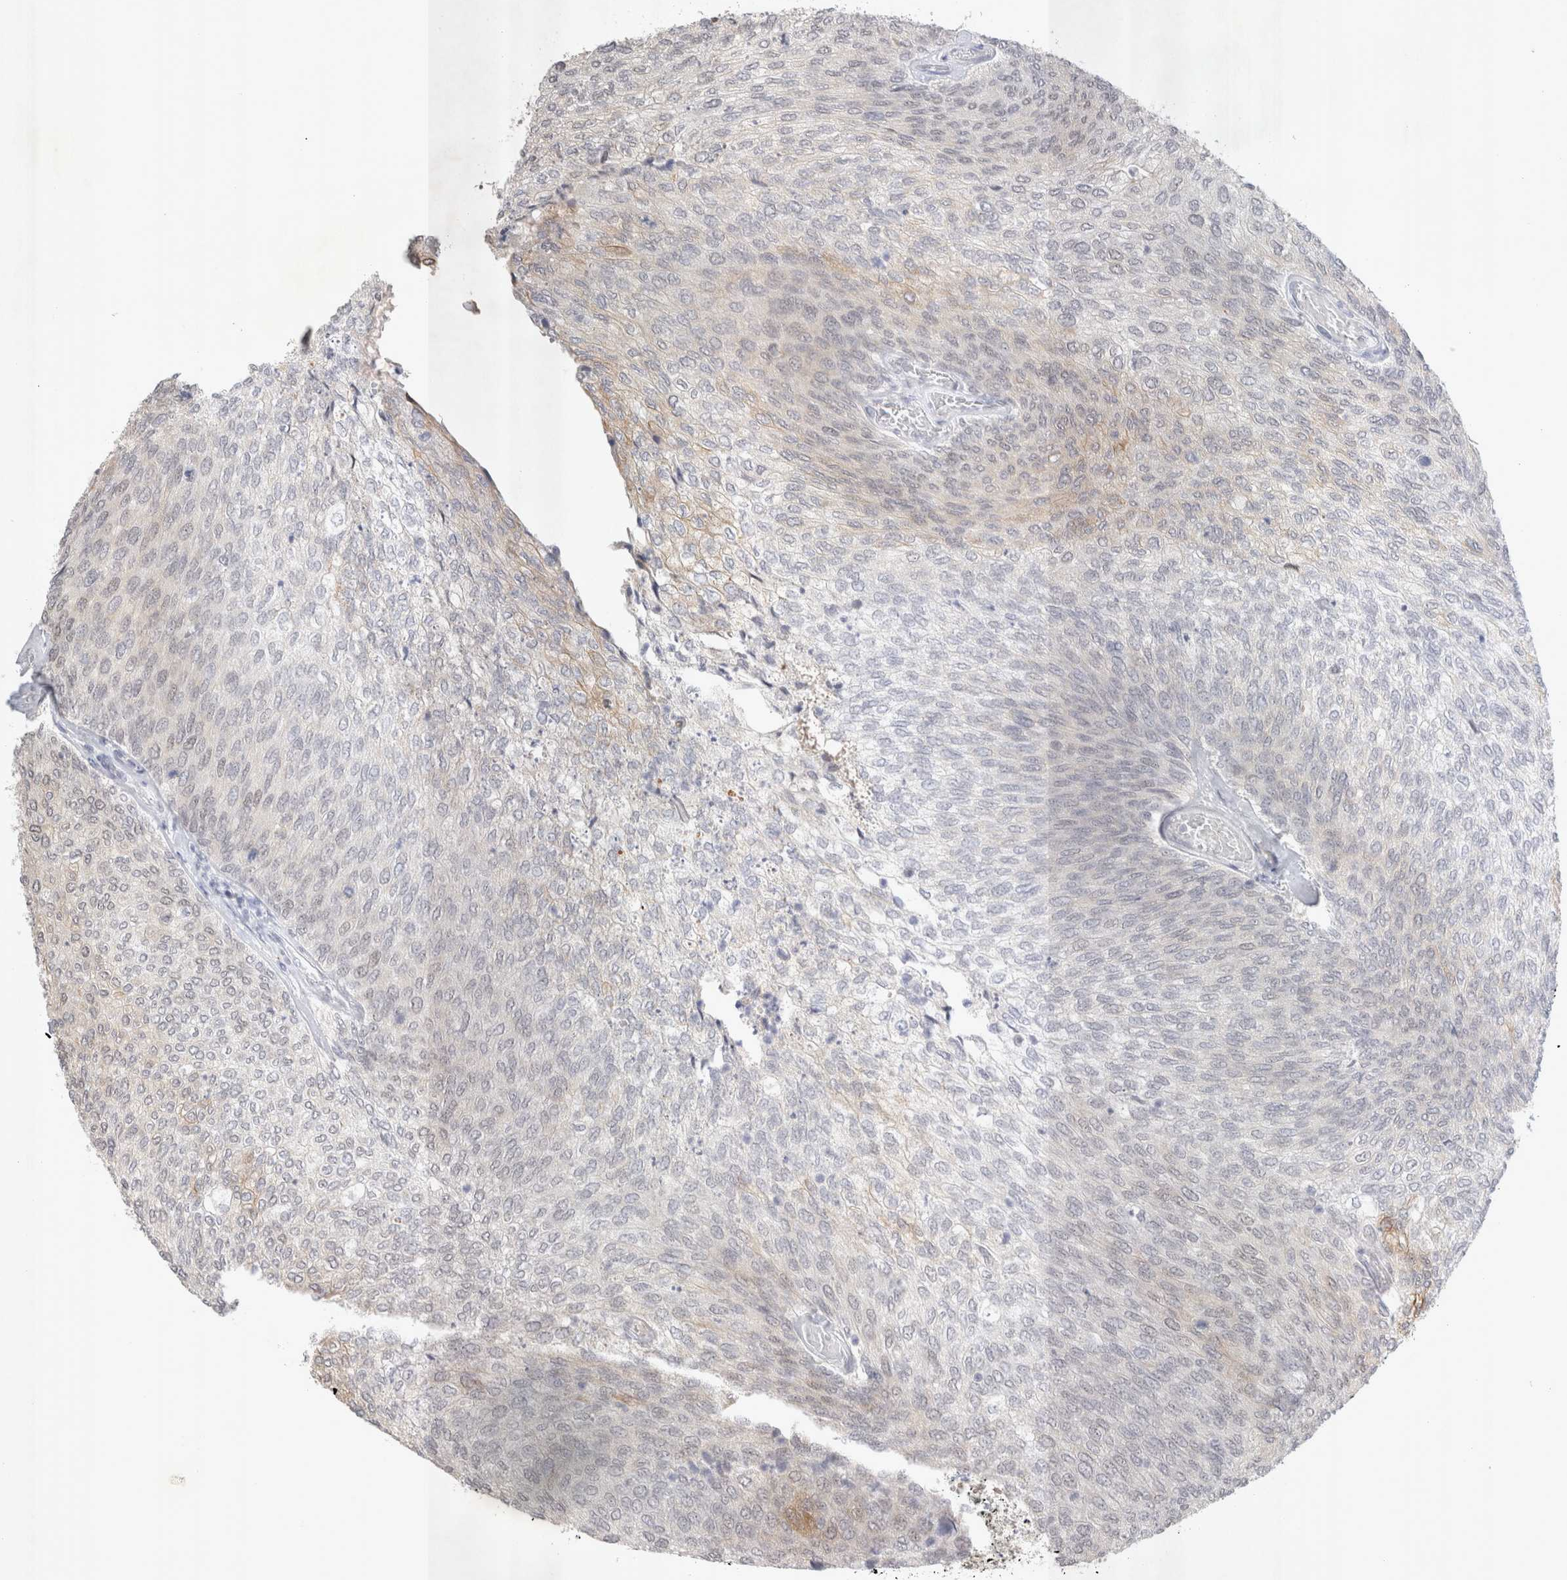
{"staining": {"intensity": "weak", "quantity": "25%-75%", "location": "cytoplasmic/membranous,nuclear"}, "tissue": "urothelial cancer", "cell_type": "Tumor cells", "image_type": "cancer", "snomed": [{"axis": "morphology", "description": "Urothelial carcinoma, Low grade"}, {"axis": "topography", "description": "Urinary bladder"}], "caption": "Protein expression analysis of urothelial cancer demonstrates weak cytoplasmic/membranous and nuclear staining in approximately 25%-75% of tumor cells. (DAB IHC, brown staining for protein, blue staining for nuclei).", "gene": "RECQL4", "patient": {"sex": "female", "age": 79}}